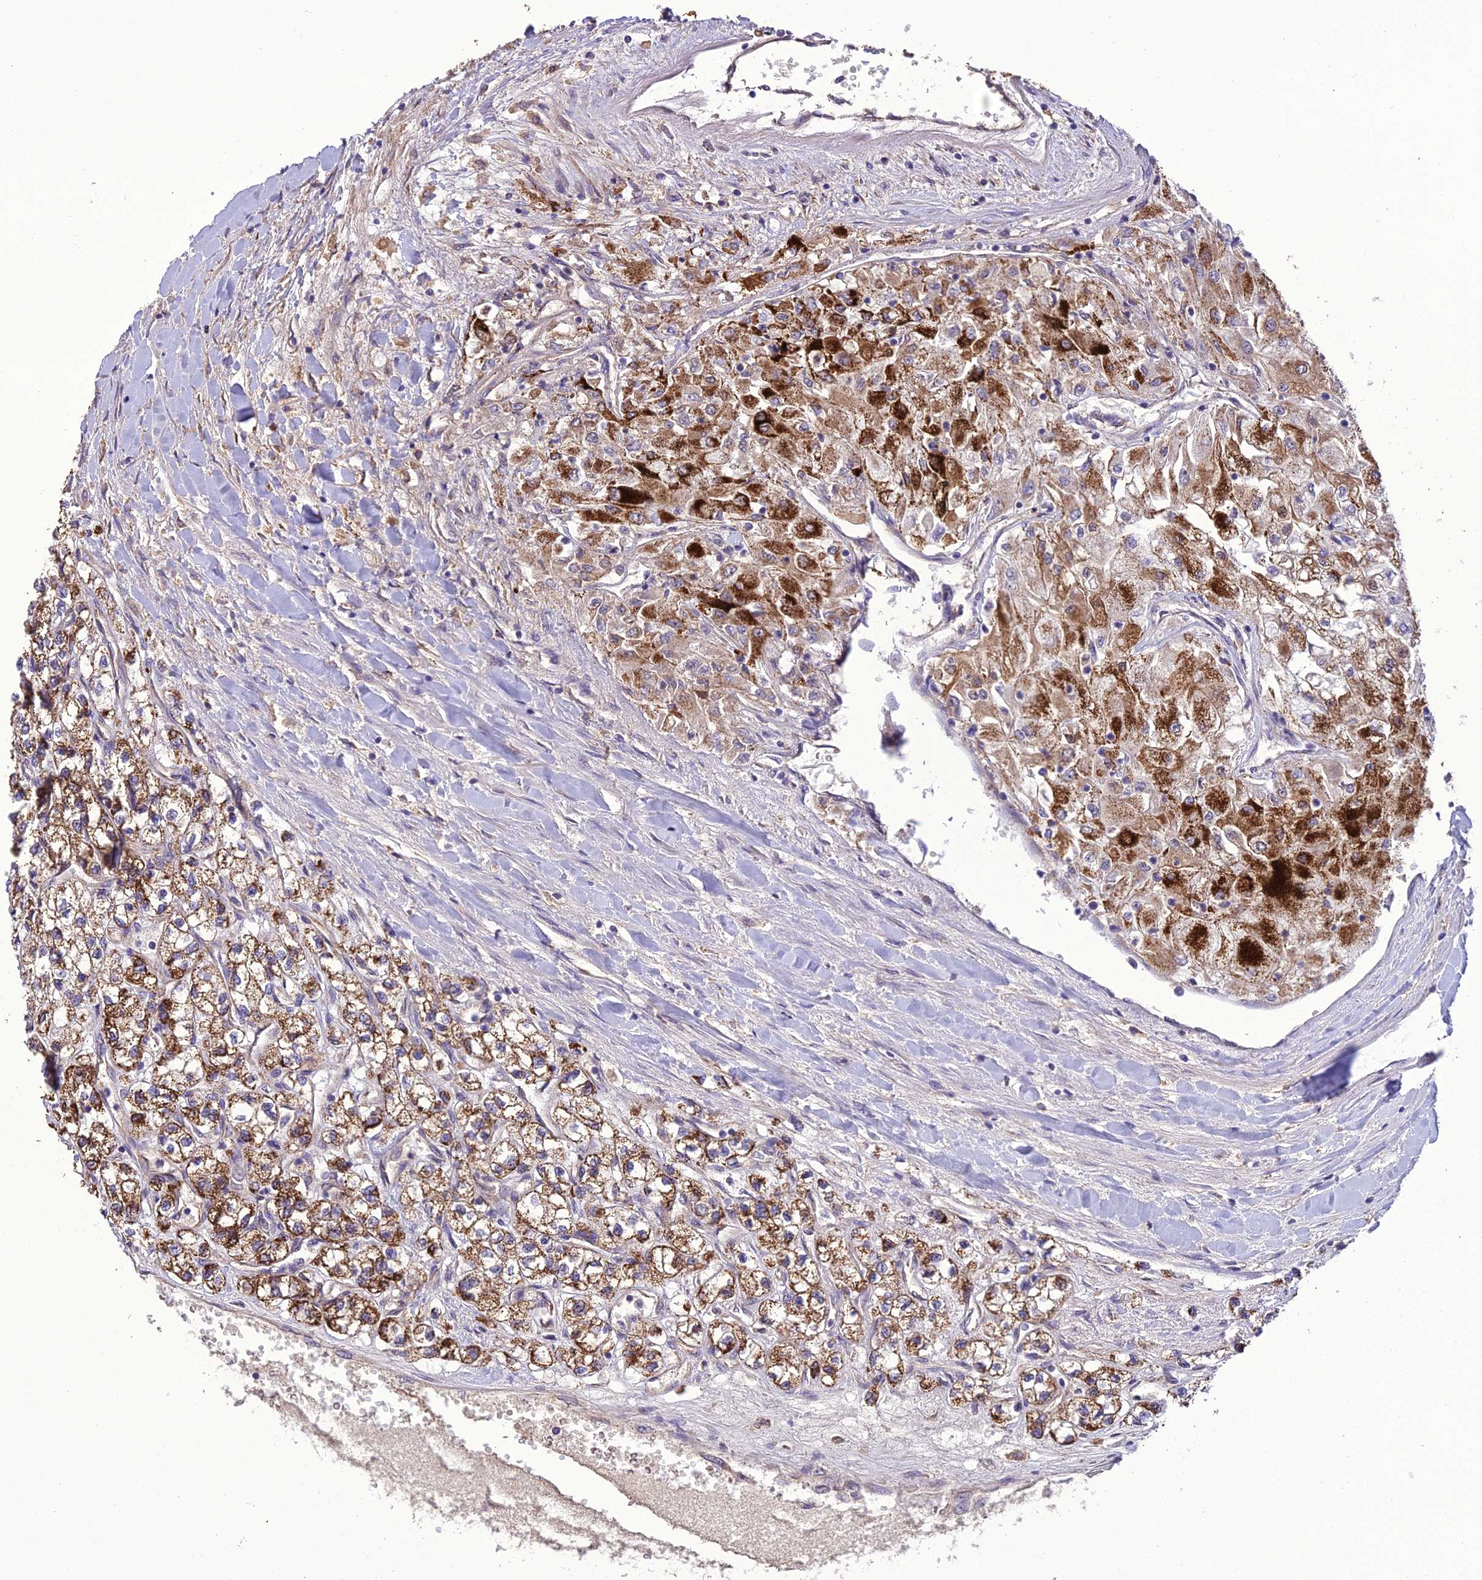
{"staining": {"intensity": "strong", "quantity": ">75%", "location": "cytoplasmic/membranous"}, "tissue": "renal cancer", "cell_type": "Tumor cells", "image_type": "cancer", "snomed": [{"axis": "morphology", "description": "Adenocarcinoma, NOS"}, {"axis": "topography", "description": "Kidney"}], "caption": "Renal cancer (adenocarcinoma) tissue exhibits strong cytoplasmic/membranous expression in about >75% of tumor cells (IHC, brightfield microscopy, high magnification).", "gene": "TBC1D24", "patient": {"sex": "male", "age": 80}}